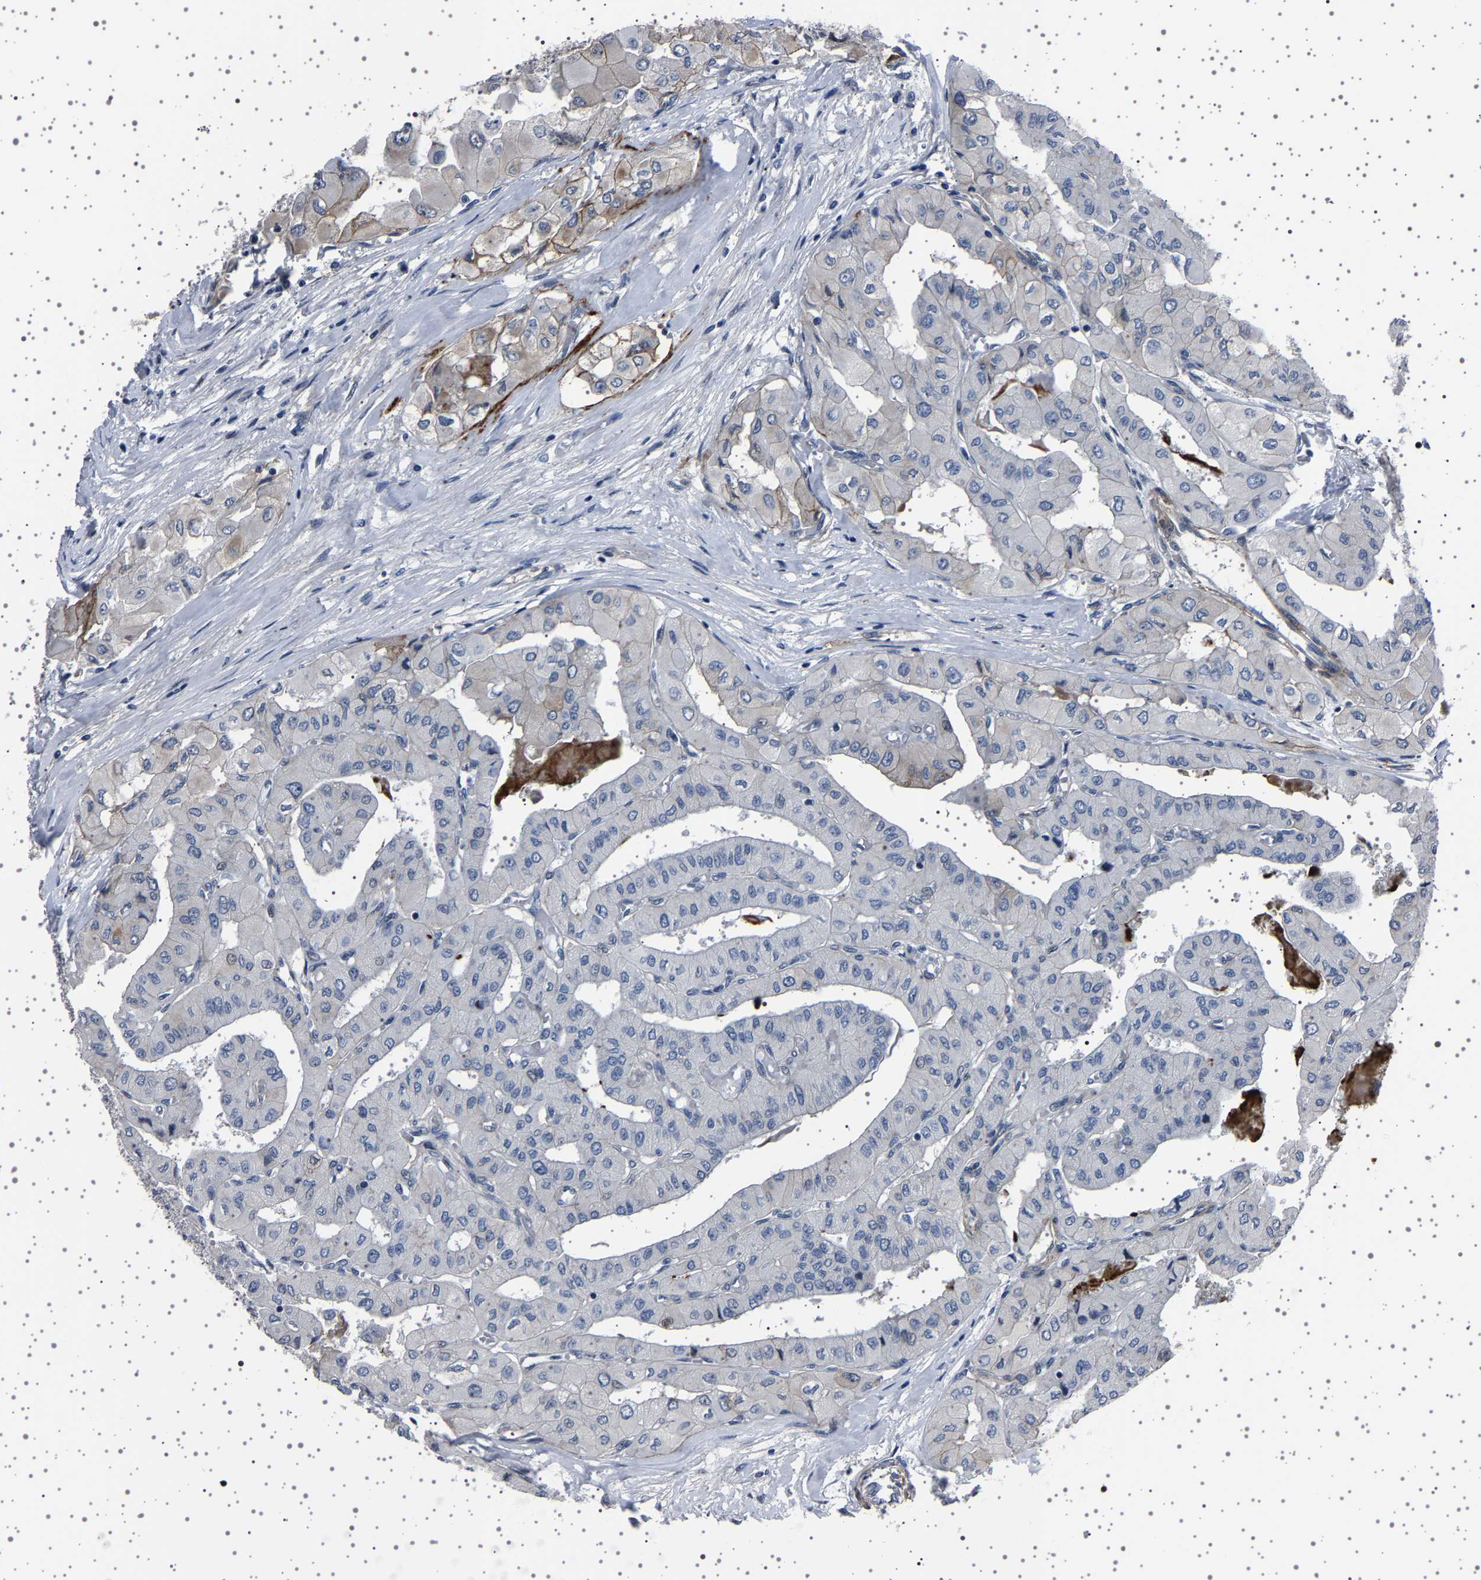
{"staining": {"intensity": "strong", "quantity": "<25%", "location": "cytoplasmic/membranous"}, "tissue": "thyroid cancer", "cell_type": "Tumor cells", "image_type": "cancer", "snomed": [{"axis": "morphology", "description": "Papillary adenocarcinoma, NOS"}, {"axis": "topography", "description": "Thyroid gland"}], "caption": "There is medium levels of strong cytoplasmic/membranous staining in tumor cells of thyroid papillary adenocarcinoma, as demonstrated by immunohistochemical staining (brown color).", "gene": "PAK5", "patient": {"sex": "female", "age": 59}}